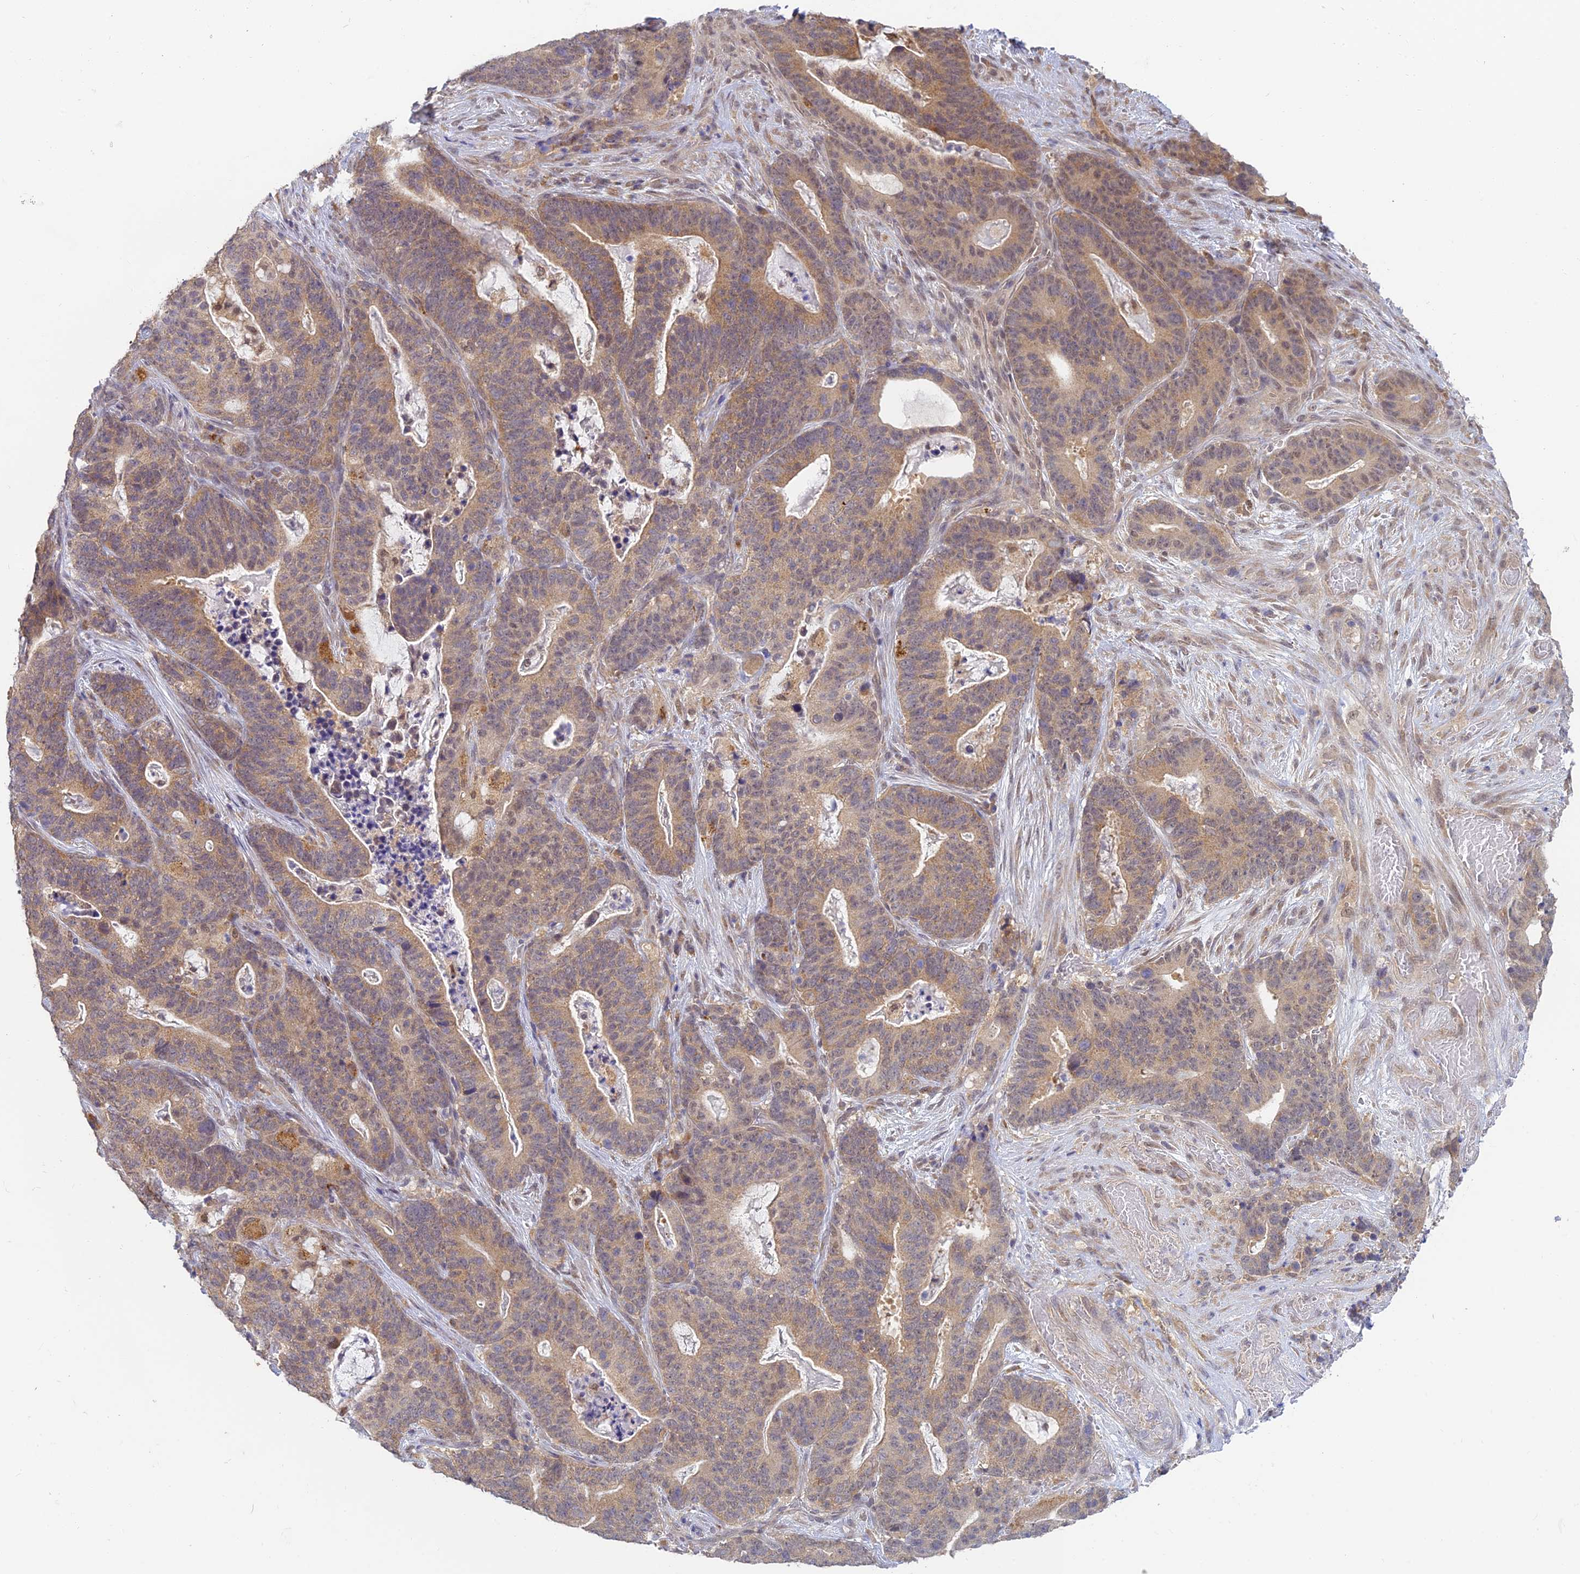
{"staining": {"intensity": "moderate", "quantity": "25%-75%", "location": "cytoplasmic/membranous"}, "tissue": "stomach cancer", "cell_type": "Tumor cells", "image_type": "cancer", "snomed": [{"axis": "morphology", "description": "Normal tissue, NOS"}, {"axis": "morphology", "description": "Adenocarcinoma, NOS"}, {"axis": "topography", "description": "Stomach"}], "caption": "A high-resolution image shows immunohistochemistry (IHC) staining of stomach cancer, which demonstrates moderate cytoplasmic/membranous staining in about 25%-75% of tumor cells.", "gene": "SKIC8", "patient": {"sex": "female", "age": 64}}